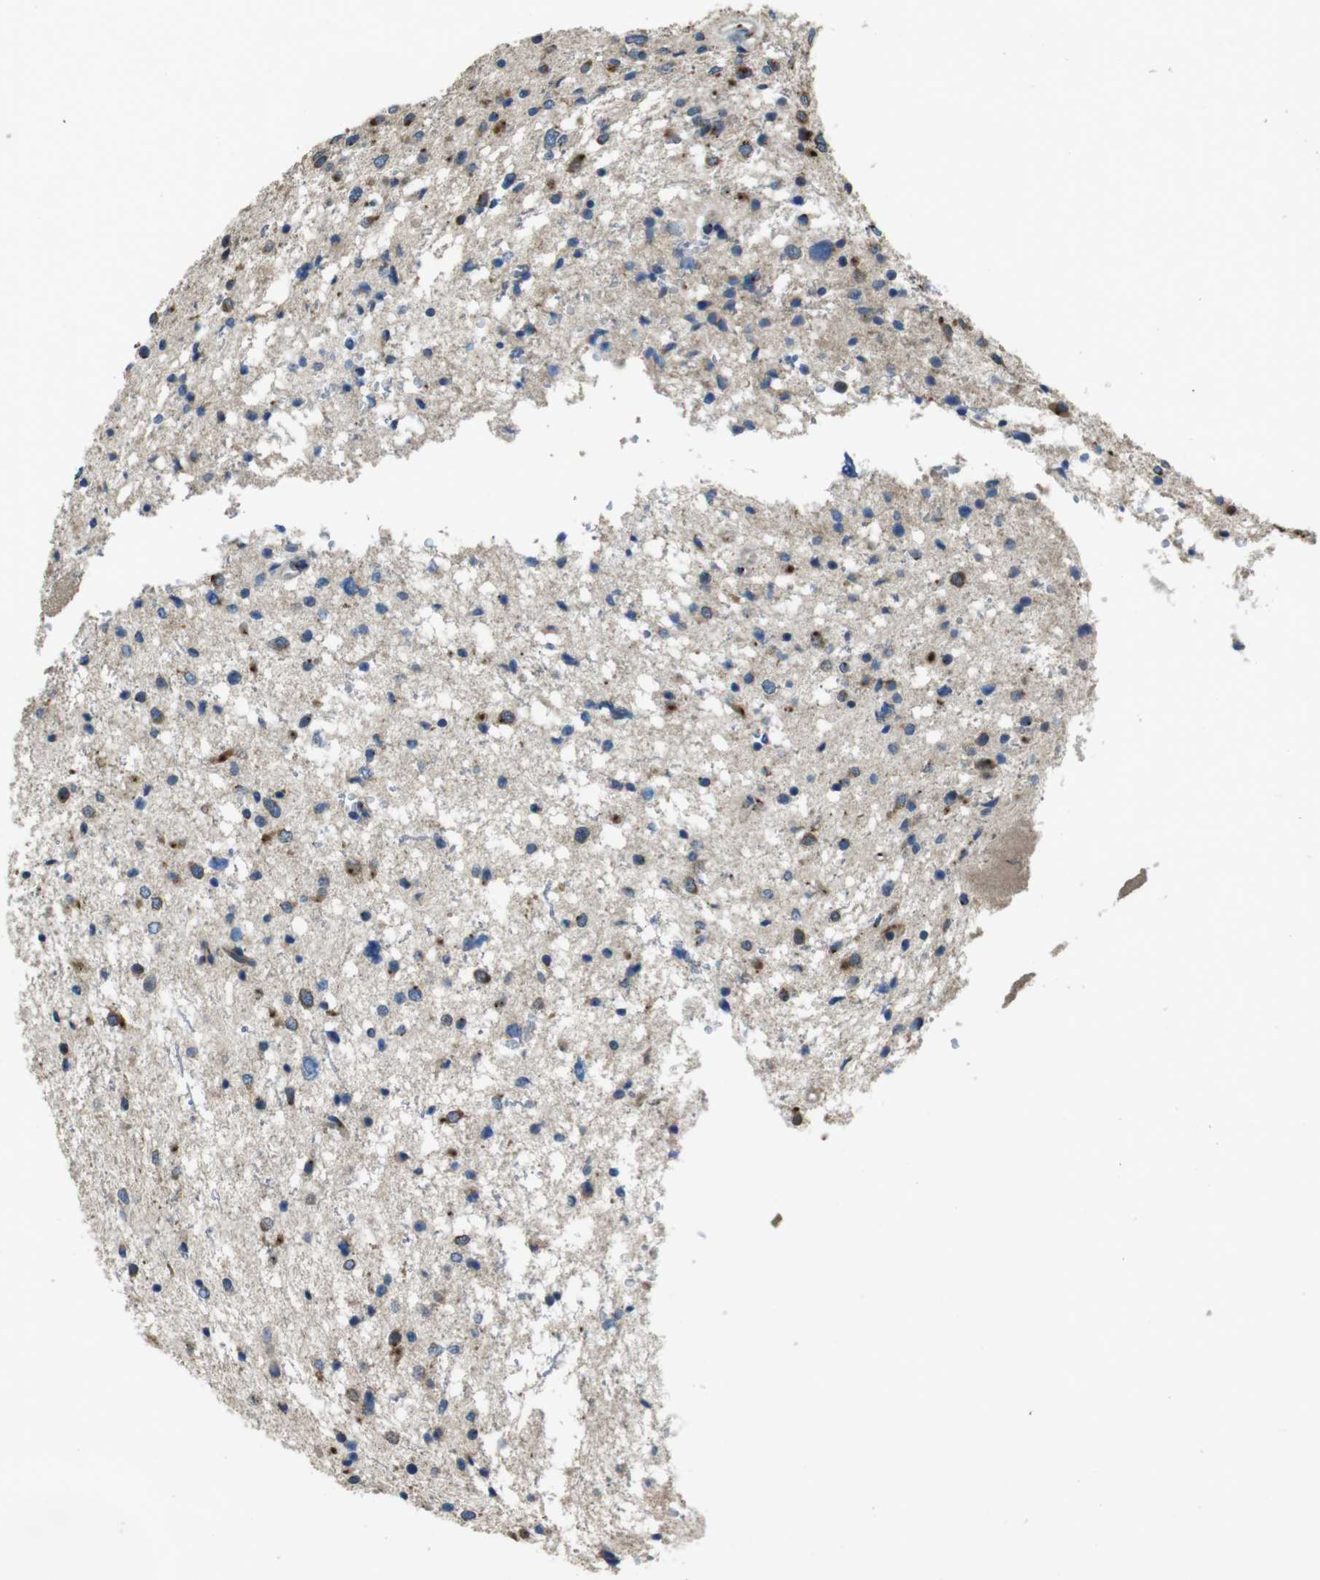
{"staining": {"intensity": "moderate", "quantity": "<25%", "location": "cytoplasmic/membranous"}, "tissue": "glioma", "cell_type": "Tumor cells", "image_type": "cancer", "snomed": [{"axis": "morphology", "description": "Glioma, malignant, Low grade"}, {"axis": "topography", "description": "Brain"}], "caption": "Glioma tissue exhibits moderate cytoplasmic/membranous positivity in about <25% of tumor cells, visualized by immunohistochemistry. The staining was performed using DAB to visualize the protein expression in brown, while the nuclei were stained in blue with hematoxylin (Magnification: 20x).", "gene": "RAB6A", "patient": {"sex": "female", "age": 37}}